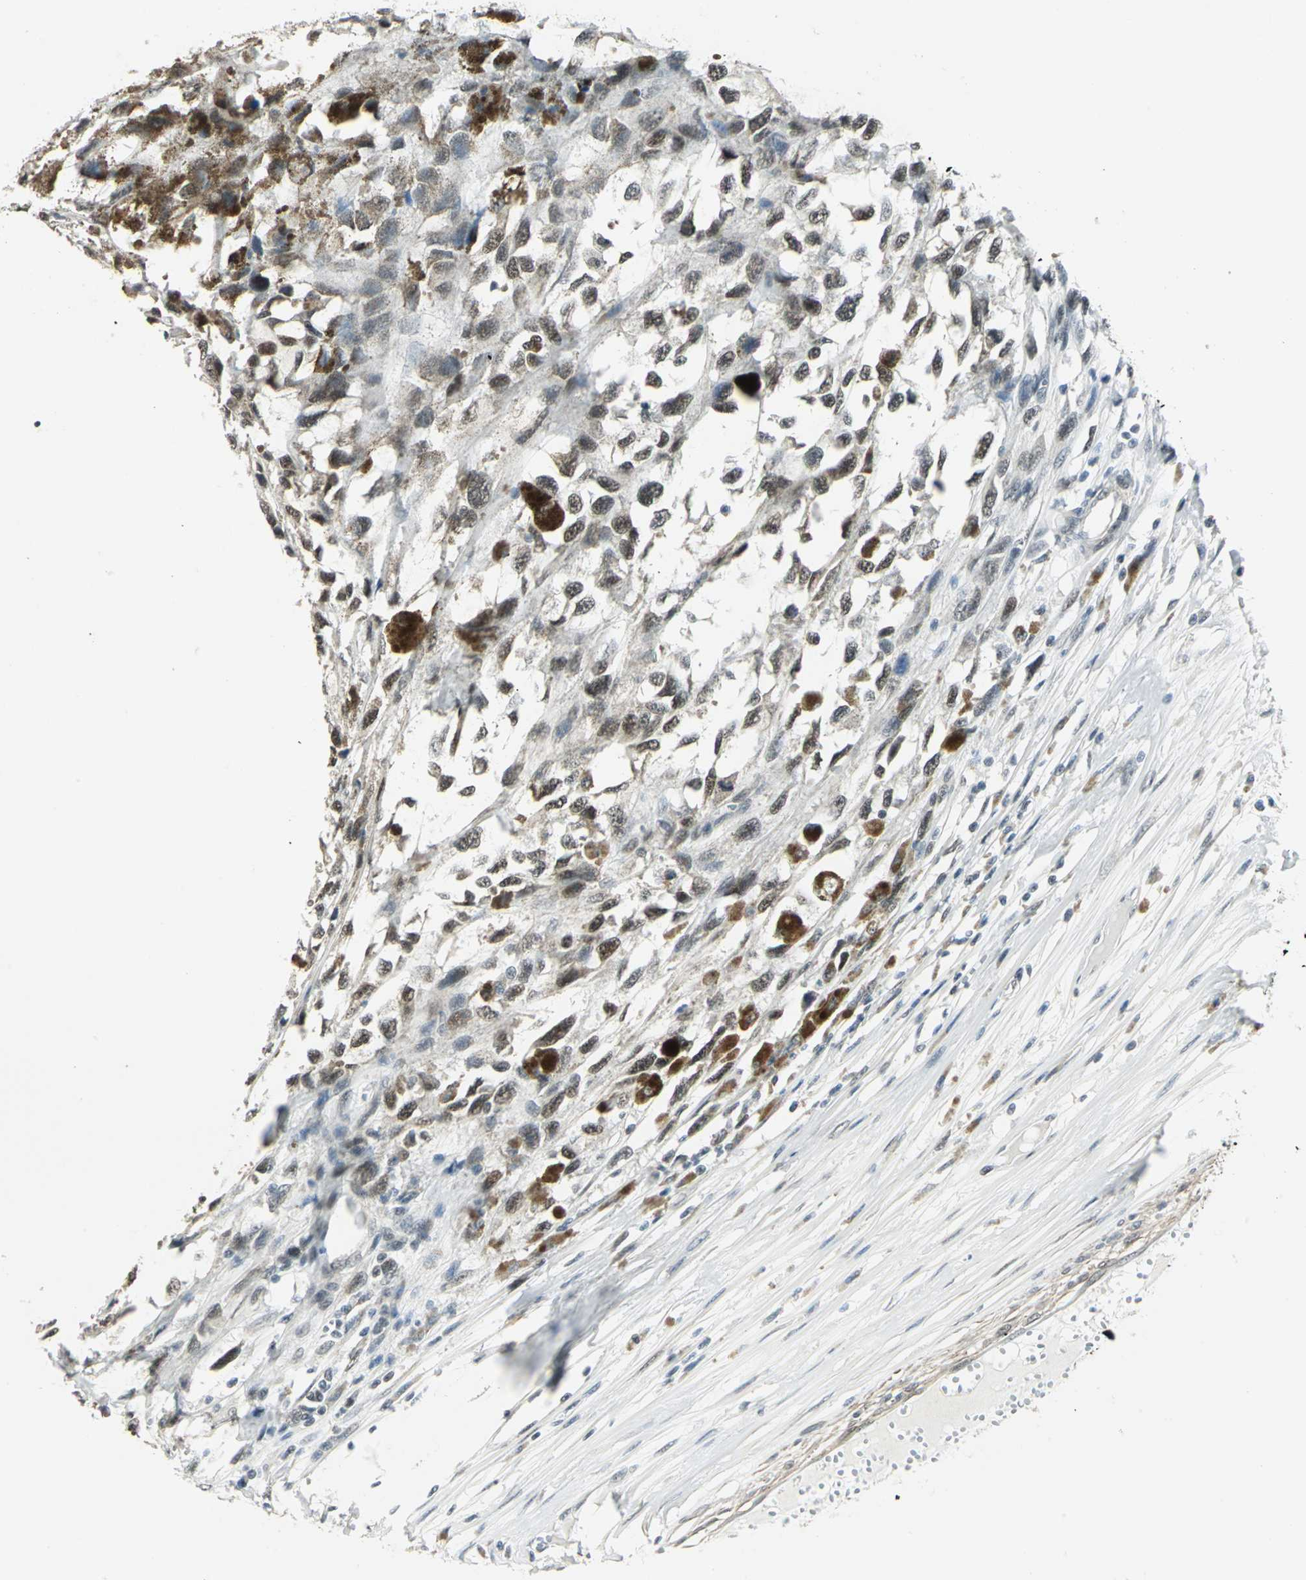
{"staining": {"intensity": "weak", "quantity": "25%-75%", "location": "cytoplasmic/membranous,nuclear"}, "tissue": "melanoma", "cell_type": "Tumor cells", "image_type": "cancer", "snomed": [{"axis": "morphology", "description": "Malignant melanoma, Metastatic site"}, {"axis": "topography", "description": "Lymph node"}], "caption": "Immunohistochemistry (IHC) staining of melanoma, which exhibits low levels of weak cytoplasmic/membranous and nuclear positivity in about 25%-75% of tumor cells indicating weak cytoplasmic/membranous and nuclear protein expression. The staining was performed using DAB (brown) for protein detection and nuclei were counterstained in hematoxylin (blue).", "gene": "MTA1", "patient": {"sex": "male", "age": 59}}